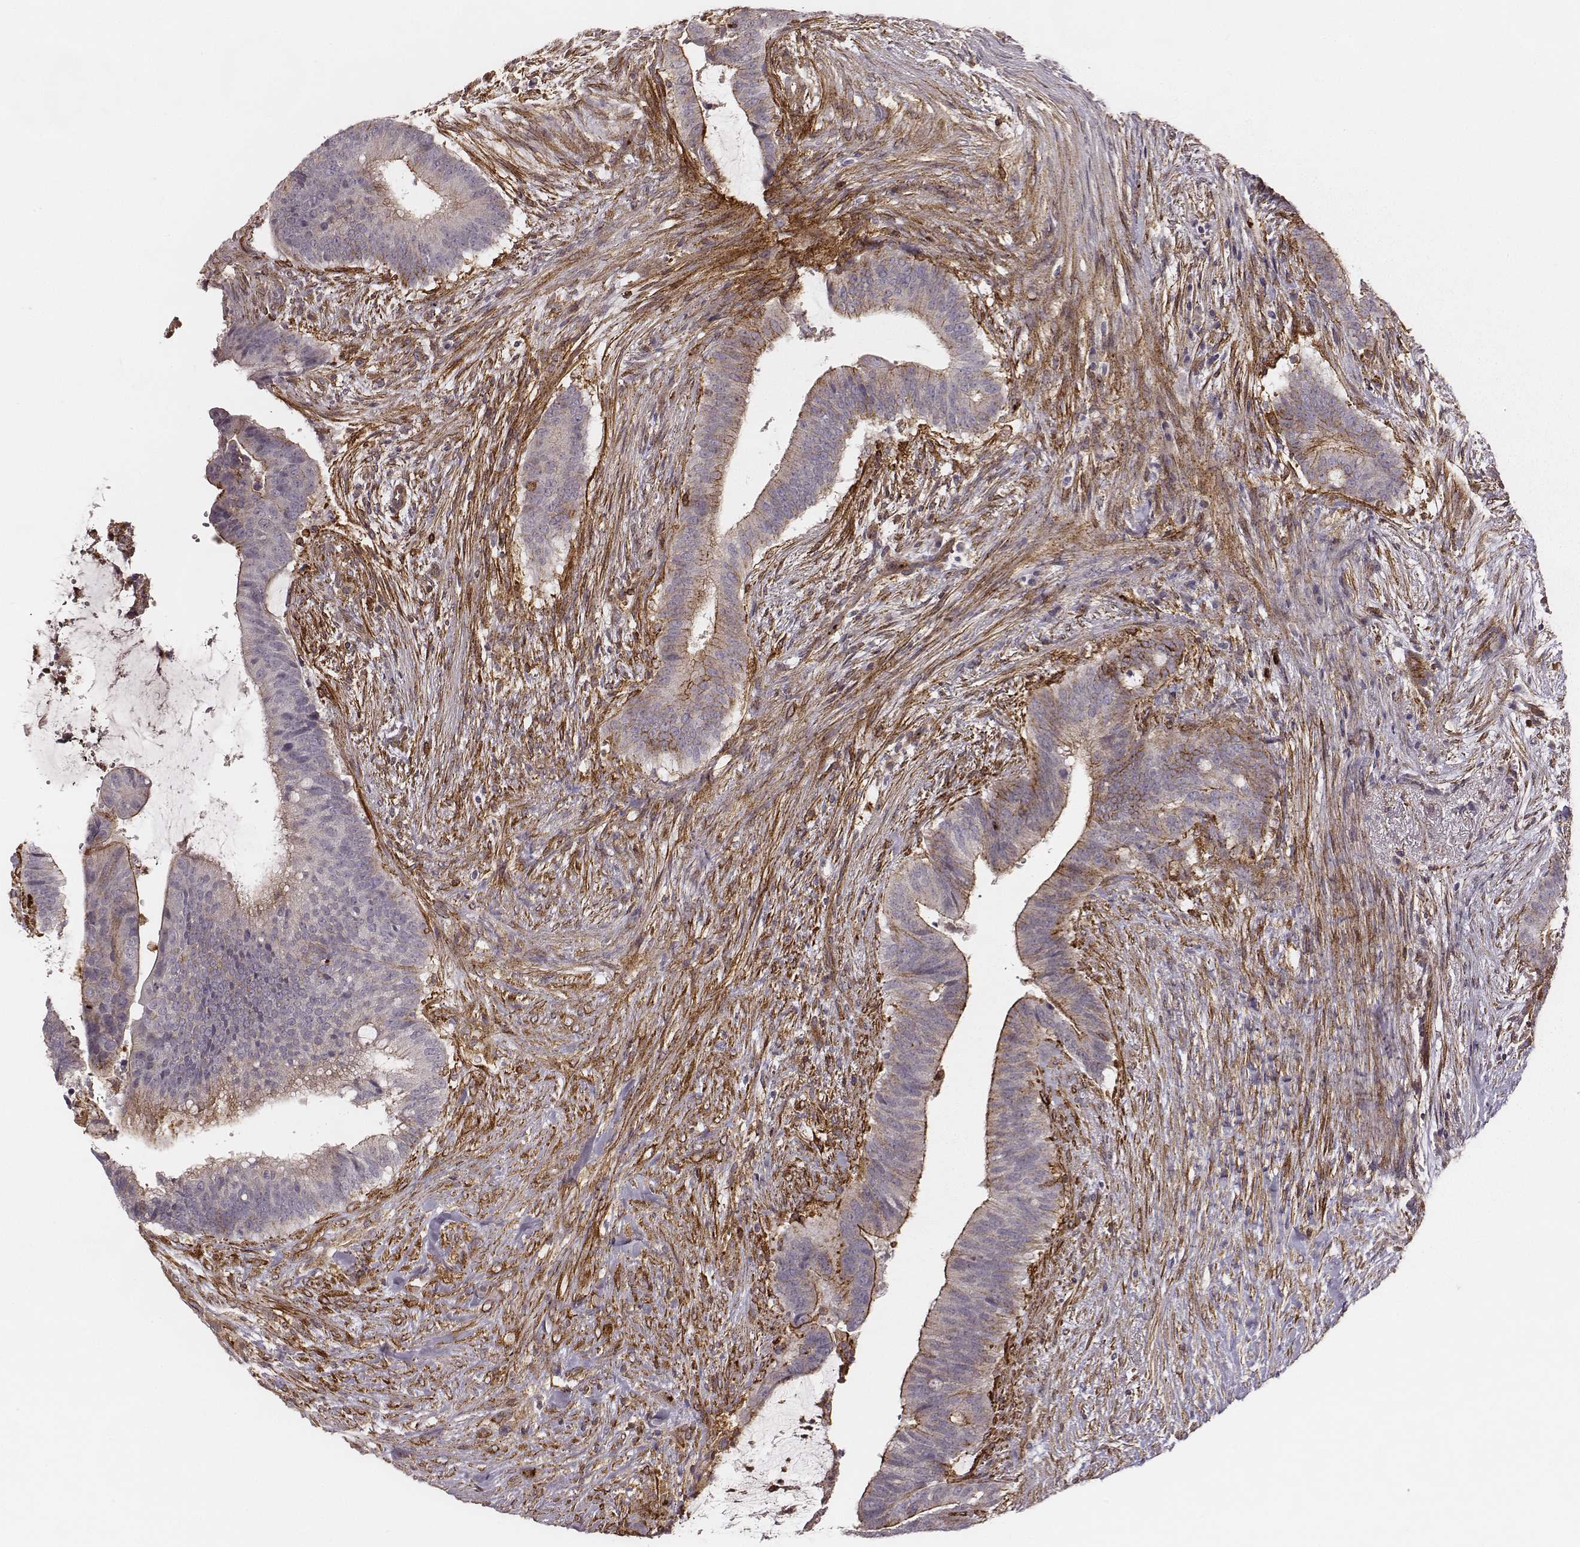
{"staining": {"intensity": "strong", "quantity": "<25%", "location": "cytoplasmic/membranous"}, "tissue": "colorectal cancer", "cell_type": "Tumor cells", "image_type": "cancer", "snomed": [{"axis": "morphology", "description": "Adenocarcinoma, NOS"}, {"axis": "topography", "description": "Colon"}], "caption": "Adenocarcinoma (colorectal) tissue shows strong cytoplasmic/membranous expression in approximately <25% of tumor cells, visualized by immunohistochemistry. The staining is performed using DAB (3,3'-diaminobenzidine) brown chromogen to label protein expression. The nuclei are counter-stained blue using hematoxylin.", "gene": "ZYX", "patient": {"sex": "female", "age": 43}}